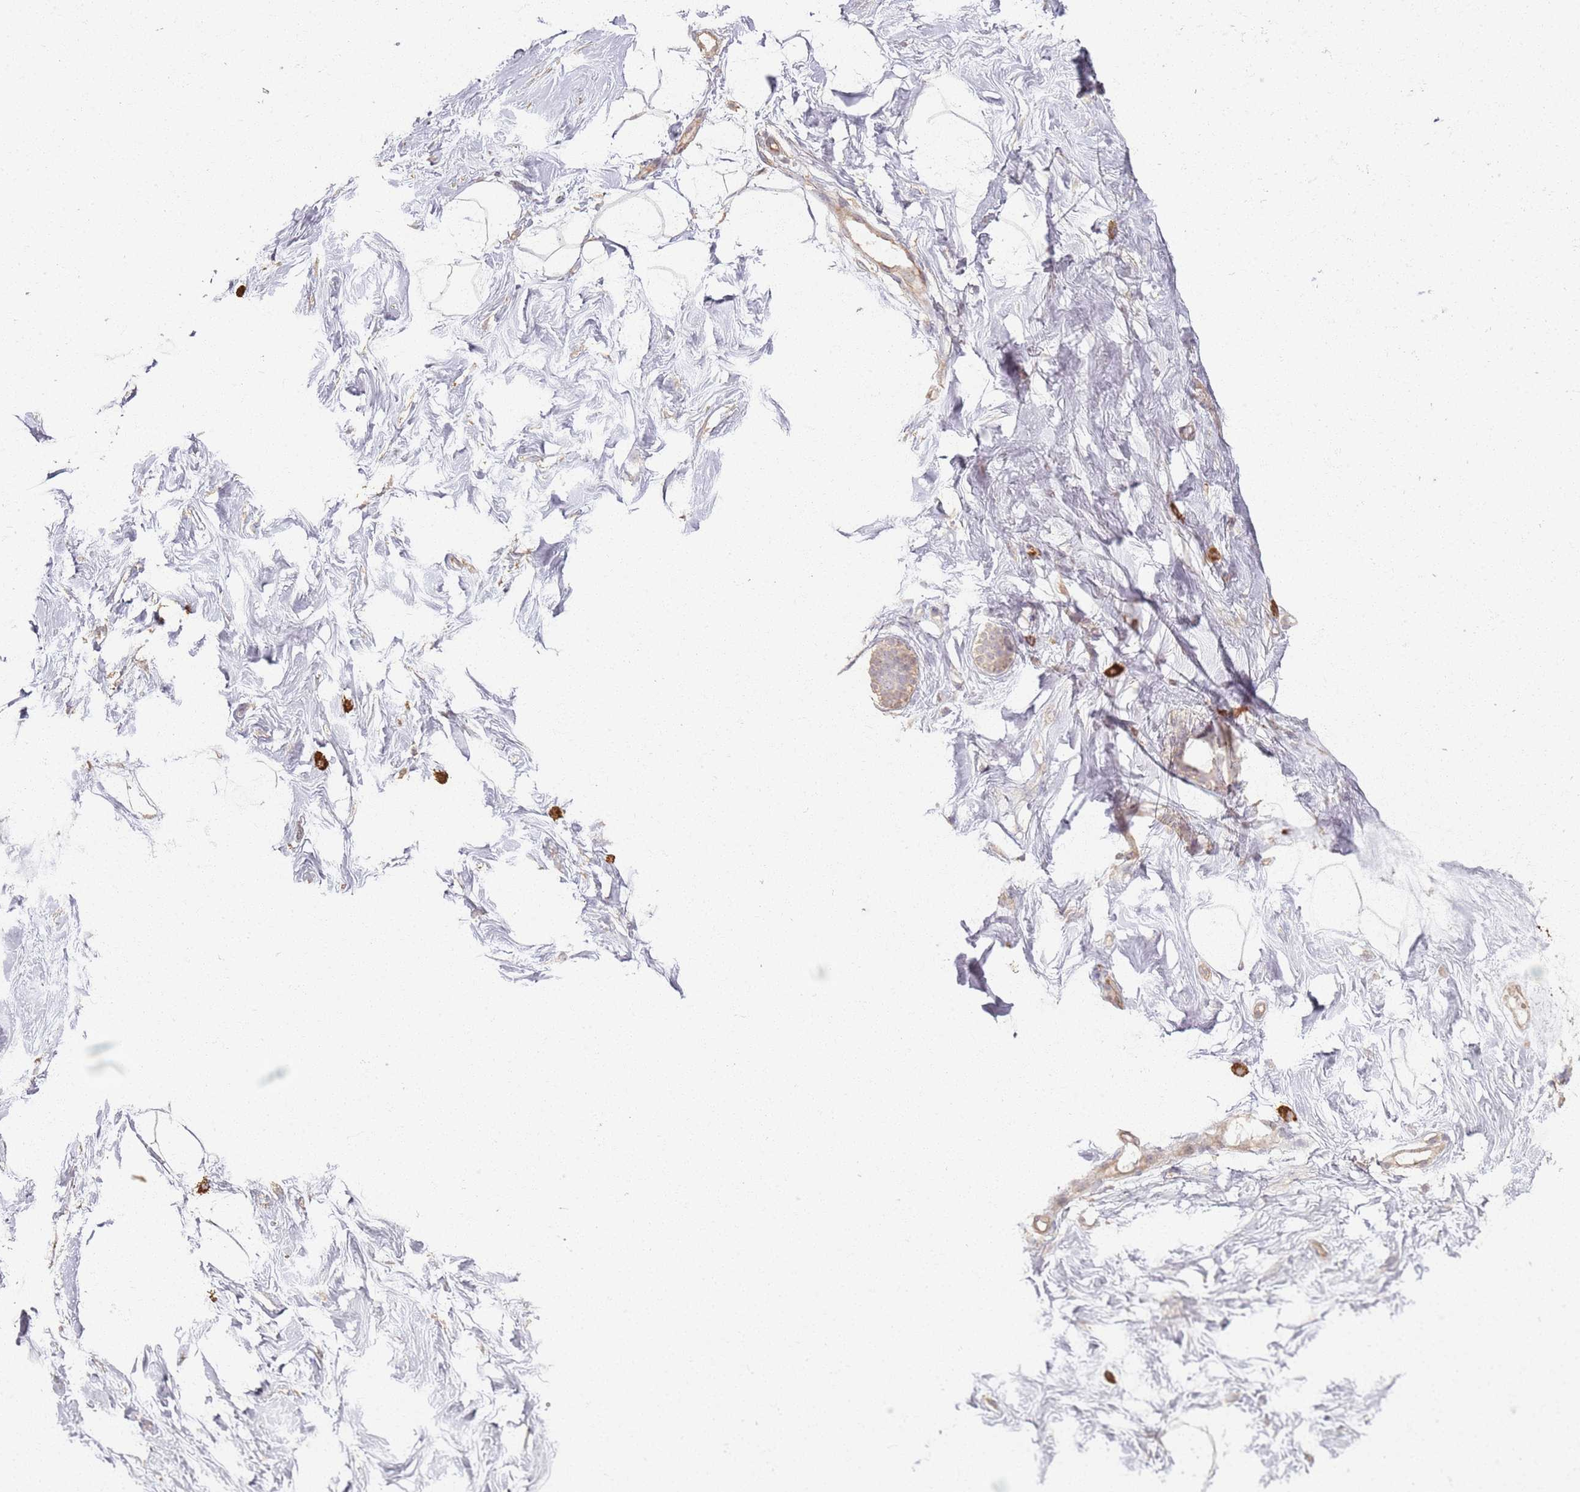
{"staining": {"intensity": "negative", "quantity": "none", "location": "none"}, "tissue": "breast", "cell_type": "Adipocytes", "image_type": "normal", "snomed": [{"axis": "morphology", "description": "Normal tissue, NOS"}, {"axis": "morphology", "description": "Adenoma, NOS"}, {"axis": "topography", "description": "Breast"}], "caption": "The IHC histopathology image has no significant staining in adipocytes of breast. (DAB immunohistochemistry (IHC), high magnification).", "gene": "CCDC168", "patient": {"sex": "female", "age": 23}}